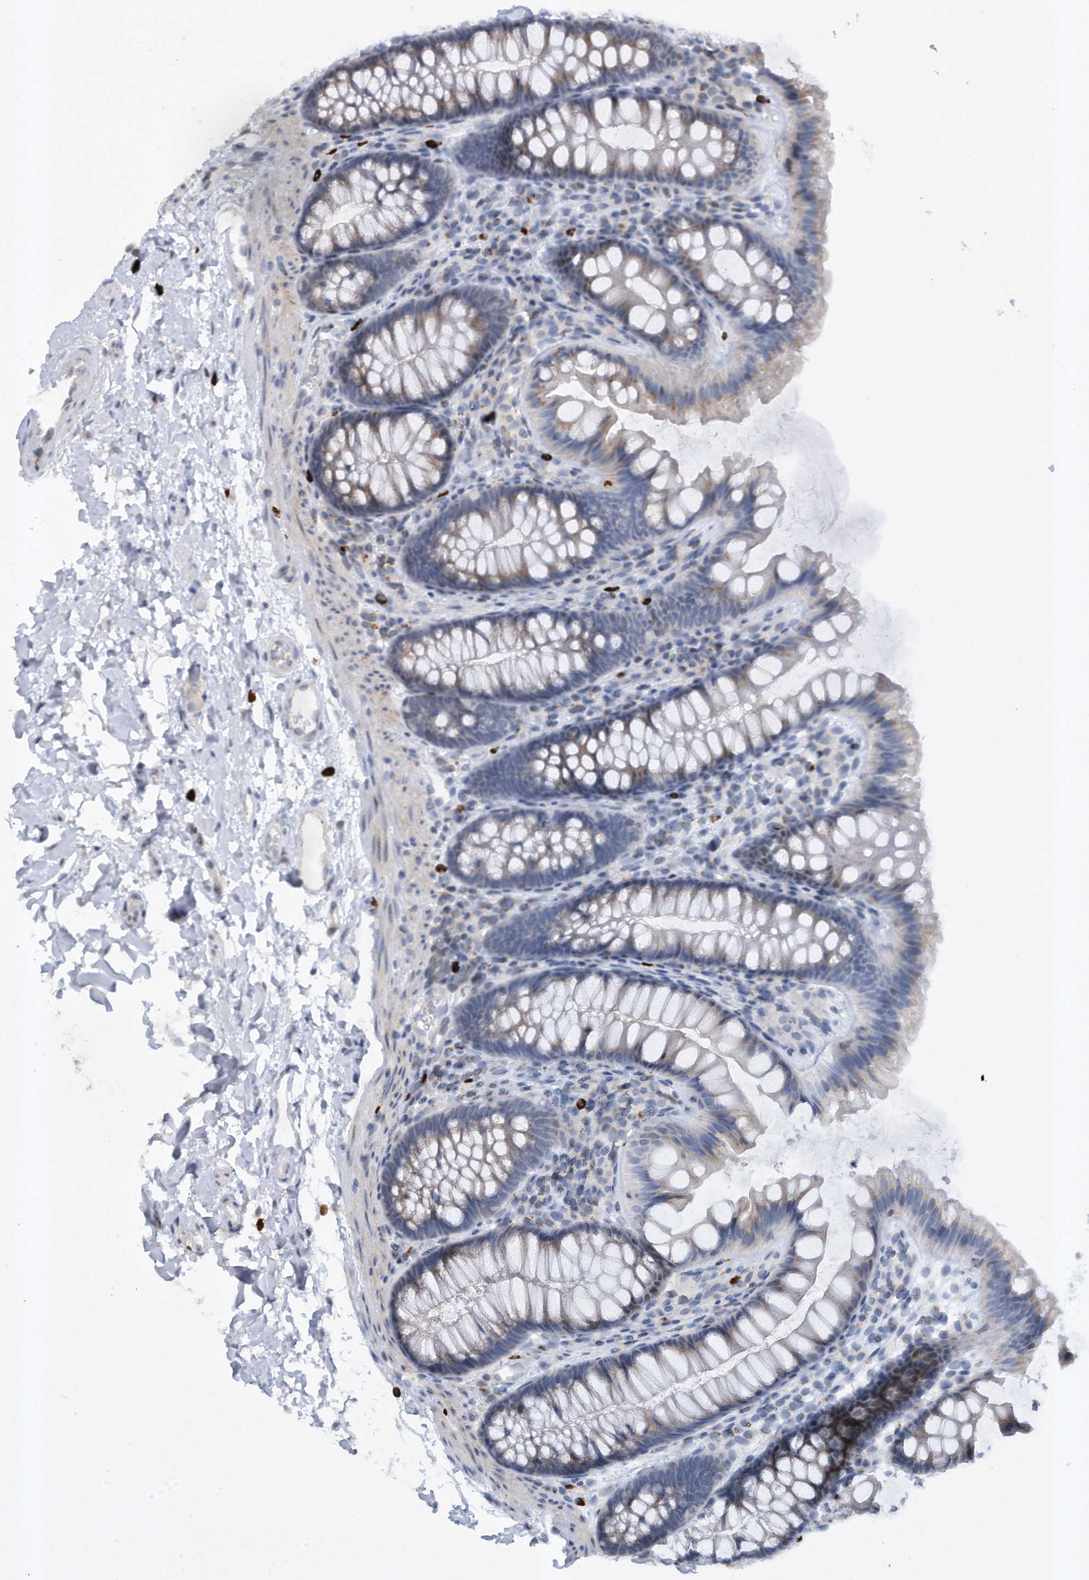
{"staining": {"intensity": "negative", "quantity": "none", "location": "none"}, "tissue": "colon", "cell_type": "Endothelial cells", "image_type": "normal", "snomed": [{"axis": "morphology", "description": "Normal tissue, NOS"}, {"axis": "topography", "description": "Colon"}], "caption": "IHC of benign human colon displays no expression in endothelial cells. (IHC, brightfield microscopy, high magnification).", "gene": "PGBD2", "patient": {"sex": "female", "age": 62}}